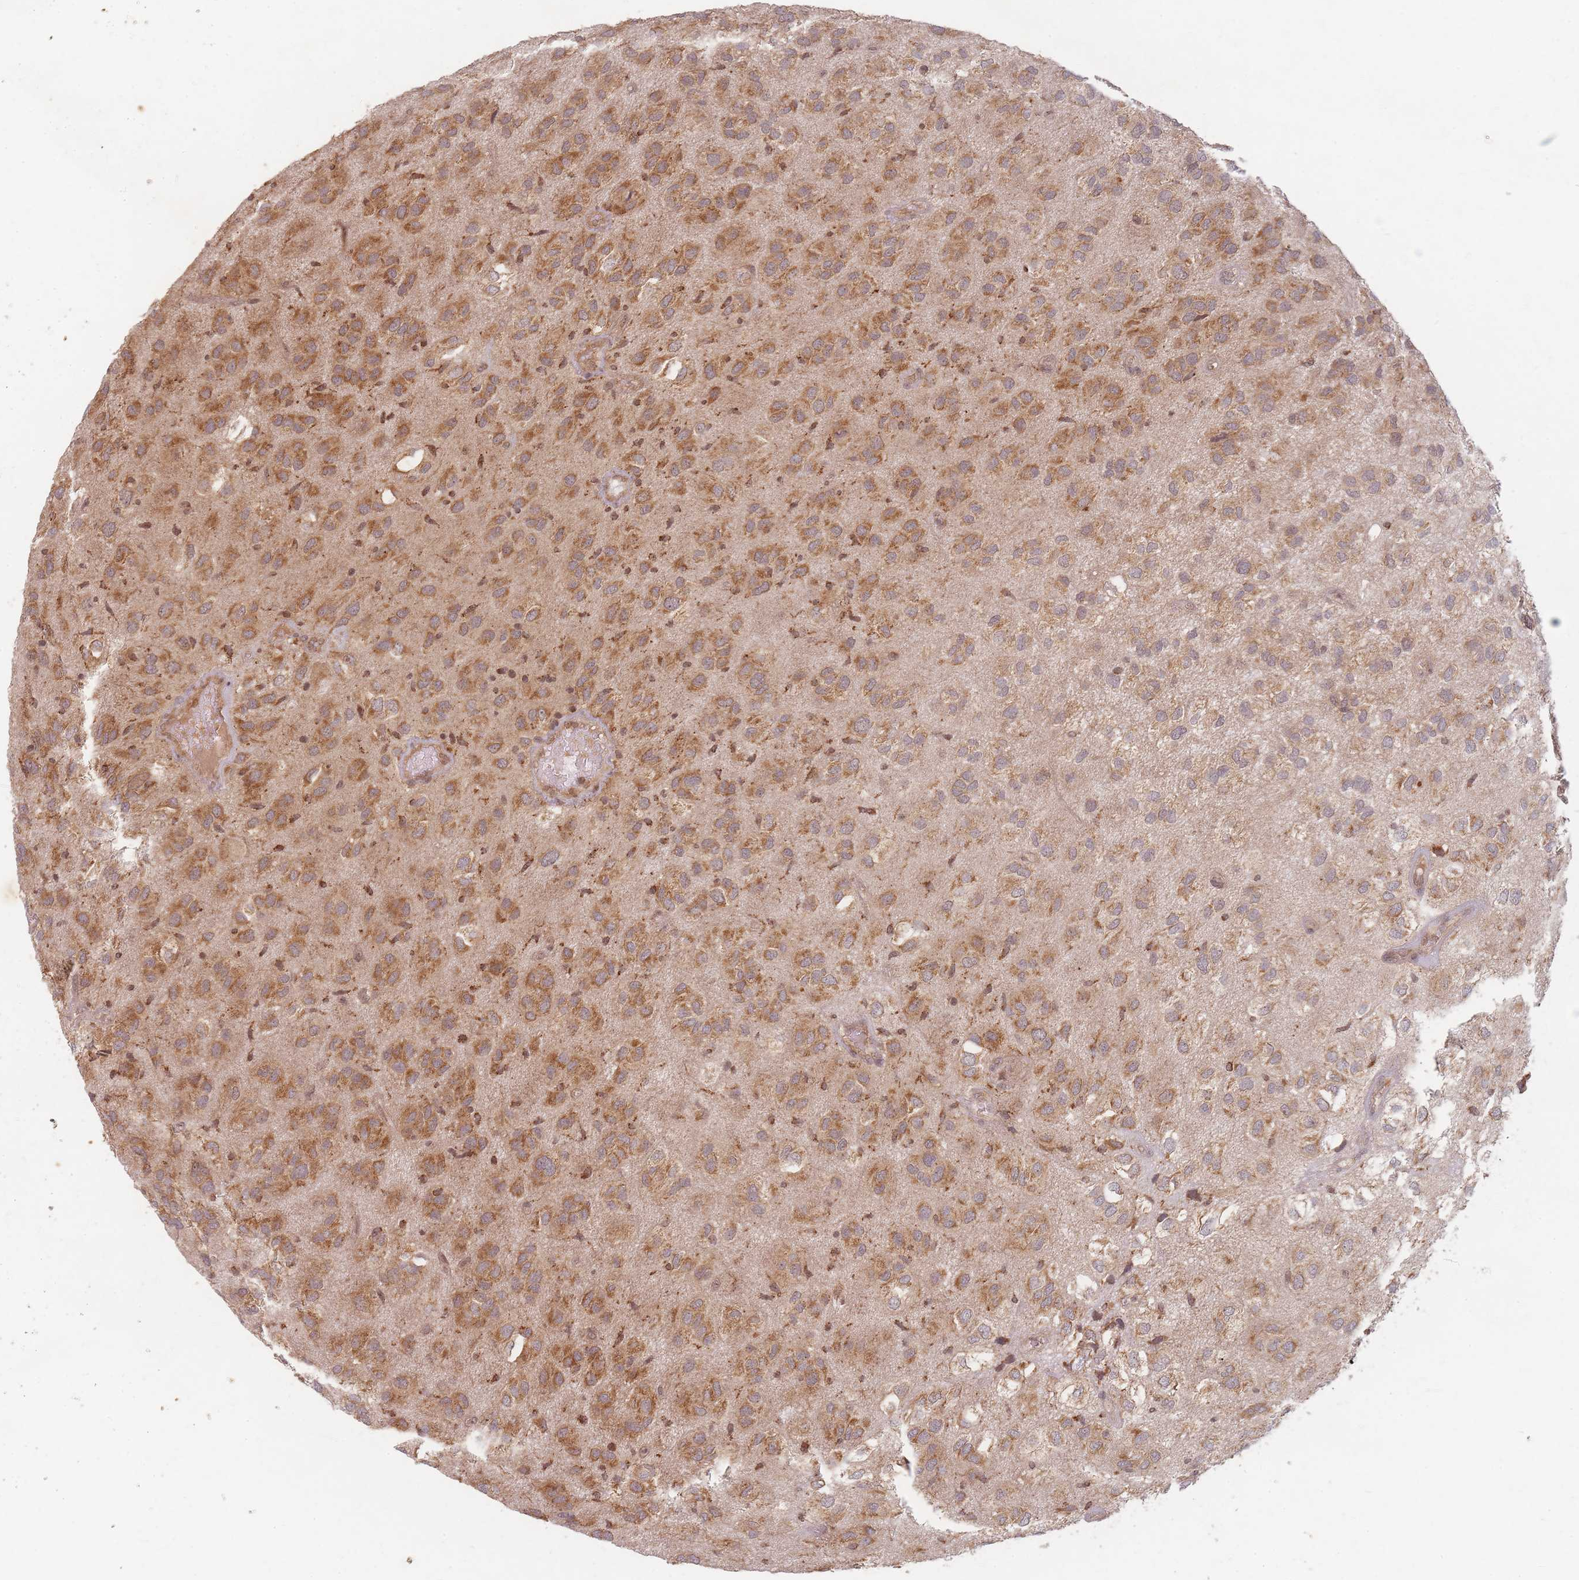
{"staining": {"intensity": "moderate", "quantity": ">75%", "location": "cytoplasmic/membranous"}, "tissue": "glioma", "cell_type": "Tumor cells", "image_type": "cancer", "snomed": [{"axis": "morphology", "description": "Glioma, malignant, Low grade"}, {"axis": "topography", "description": "Brain"}], "caption": "A medium amount of moderate cytoplasmic/membranous expression is identified in about >75% of tumor cells in glioma tissue.", "gene": "RADX", "patient": {"sex": "male", "age": 66}}